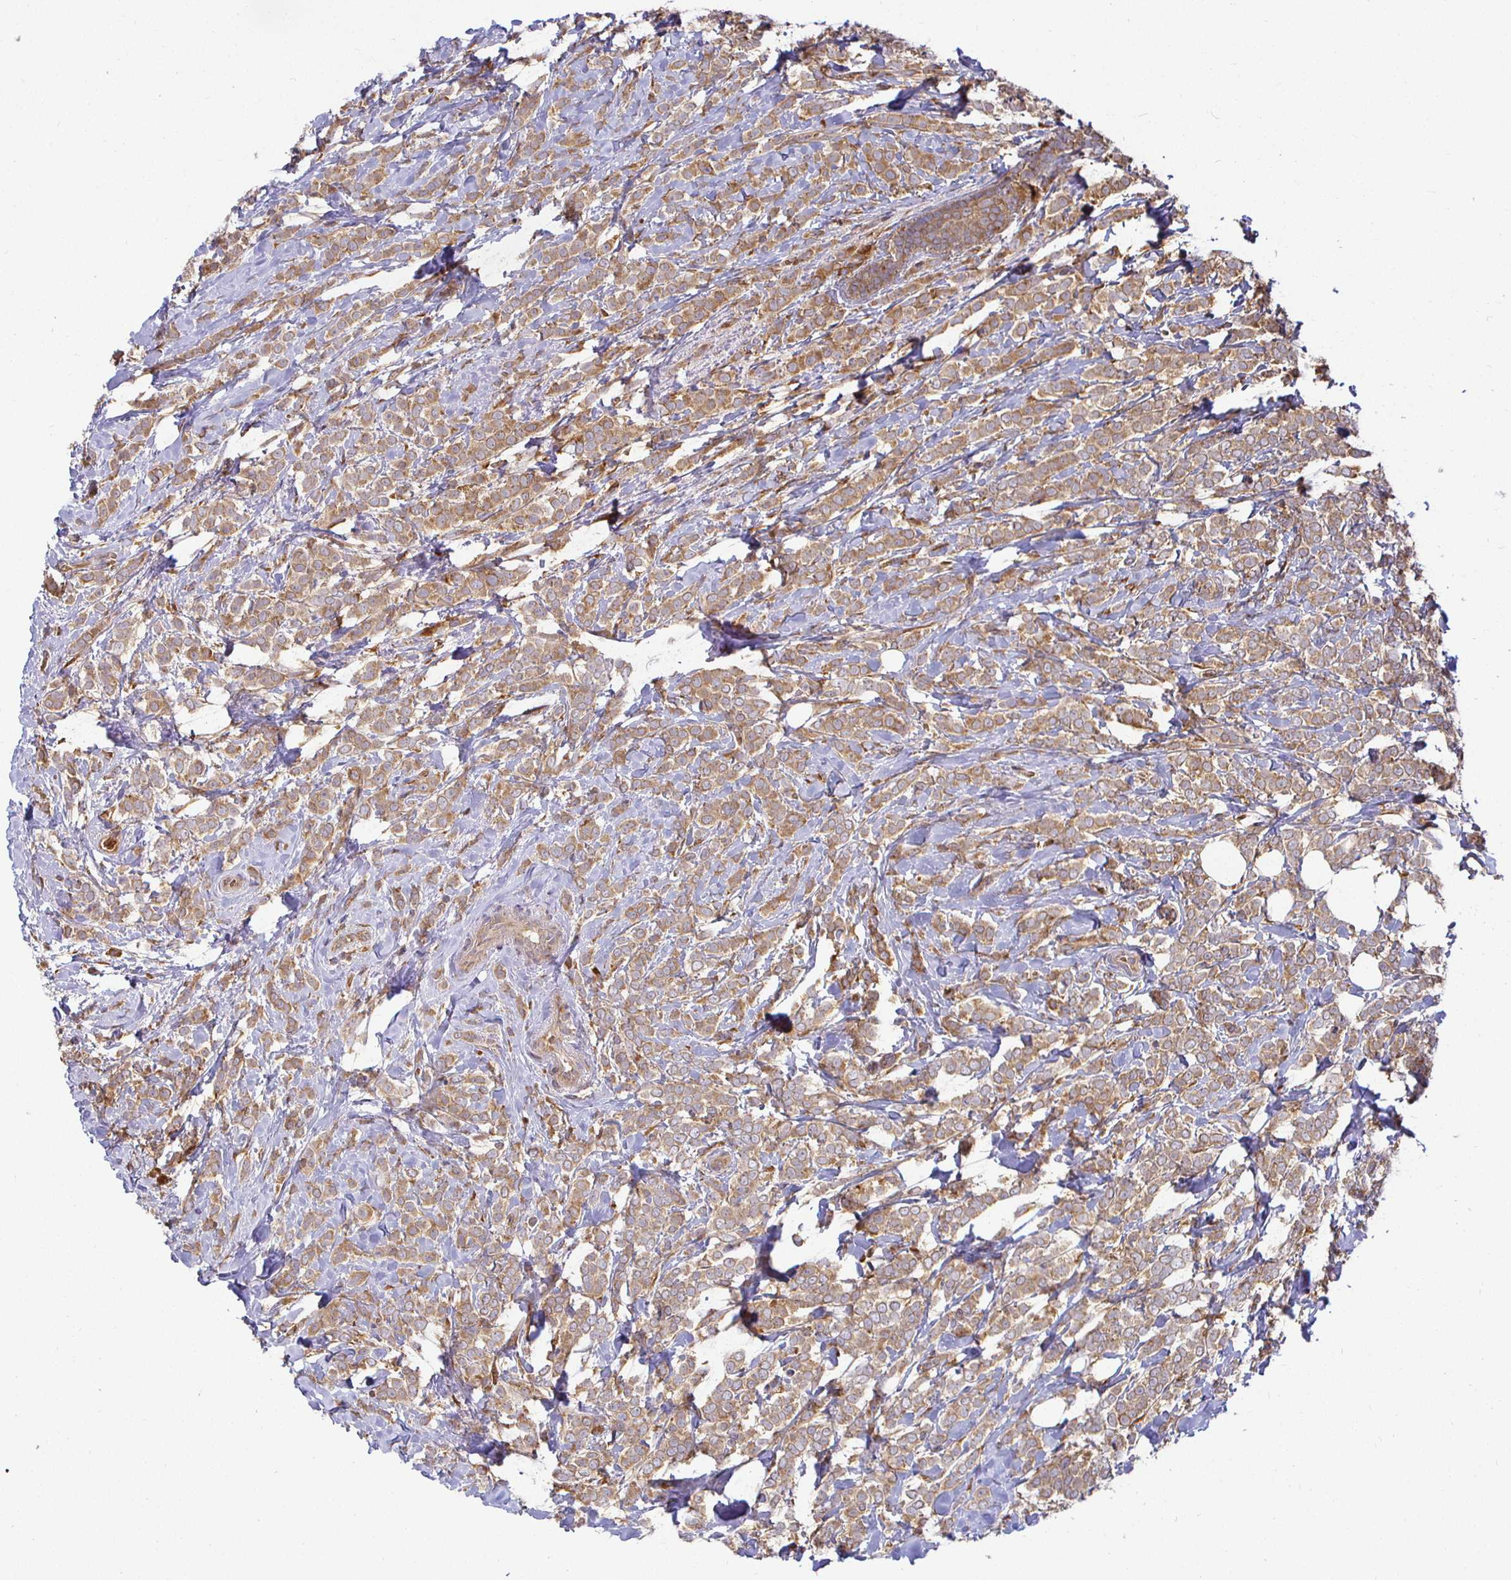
{"staining": {"intensity": "weak", "quantity": ">75%", "location": "cytoplasmic/membranous"}, "tissue": "breast cancer", "cell_type": "Tumor cells", "image_type": "cancer", "snomed": [{"axis": "morphology", "description": "Lobular carcinoma"}, {"axis": "topography", "description": "Breast"}], "caption": "The immunohistochemical stain shows weak cytoplasmic/membranous positivity in tumor cells of breast lobular carcinoma tissue. (brown staining indicates protein expression, while blue staining denotes nuclei).", "gene": "IRAK1", "patient": {"sex": "female", "age": 49}}